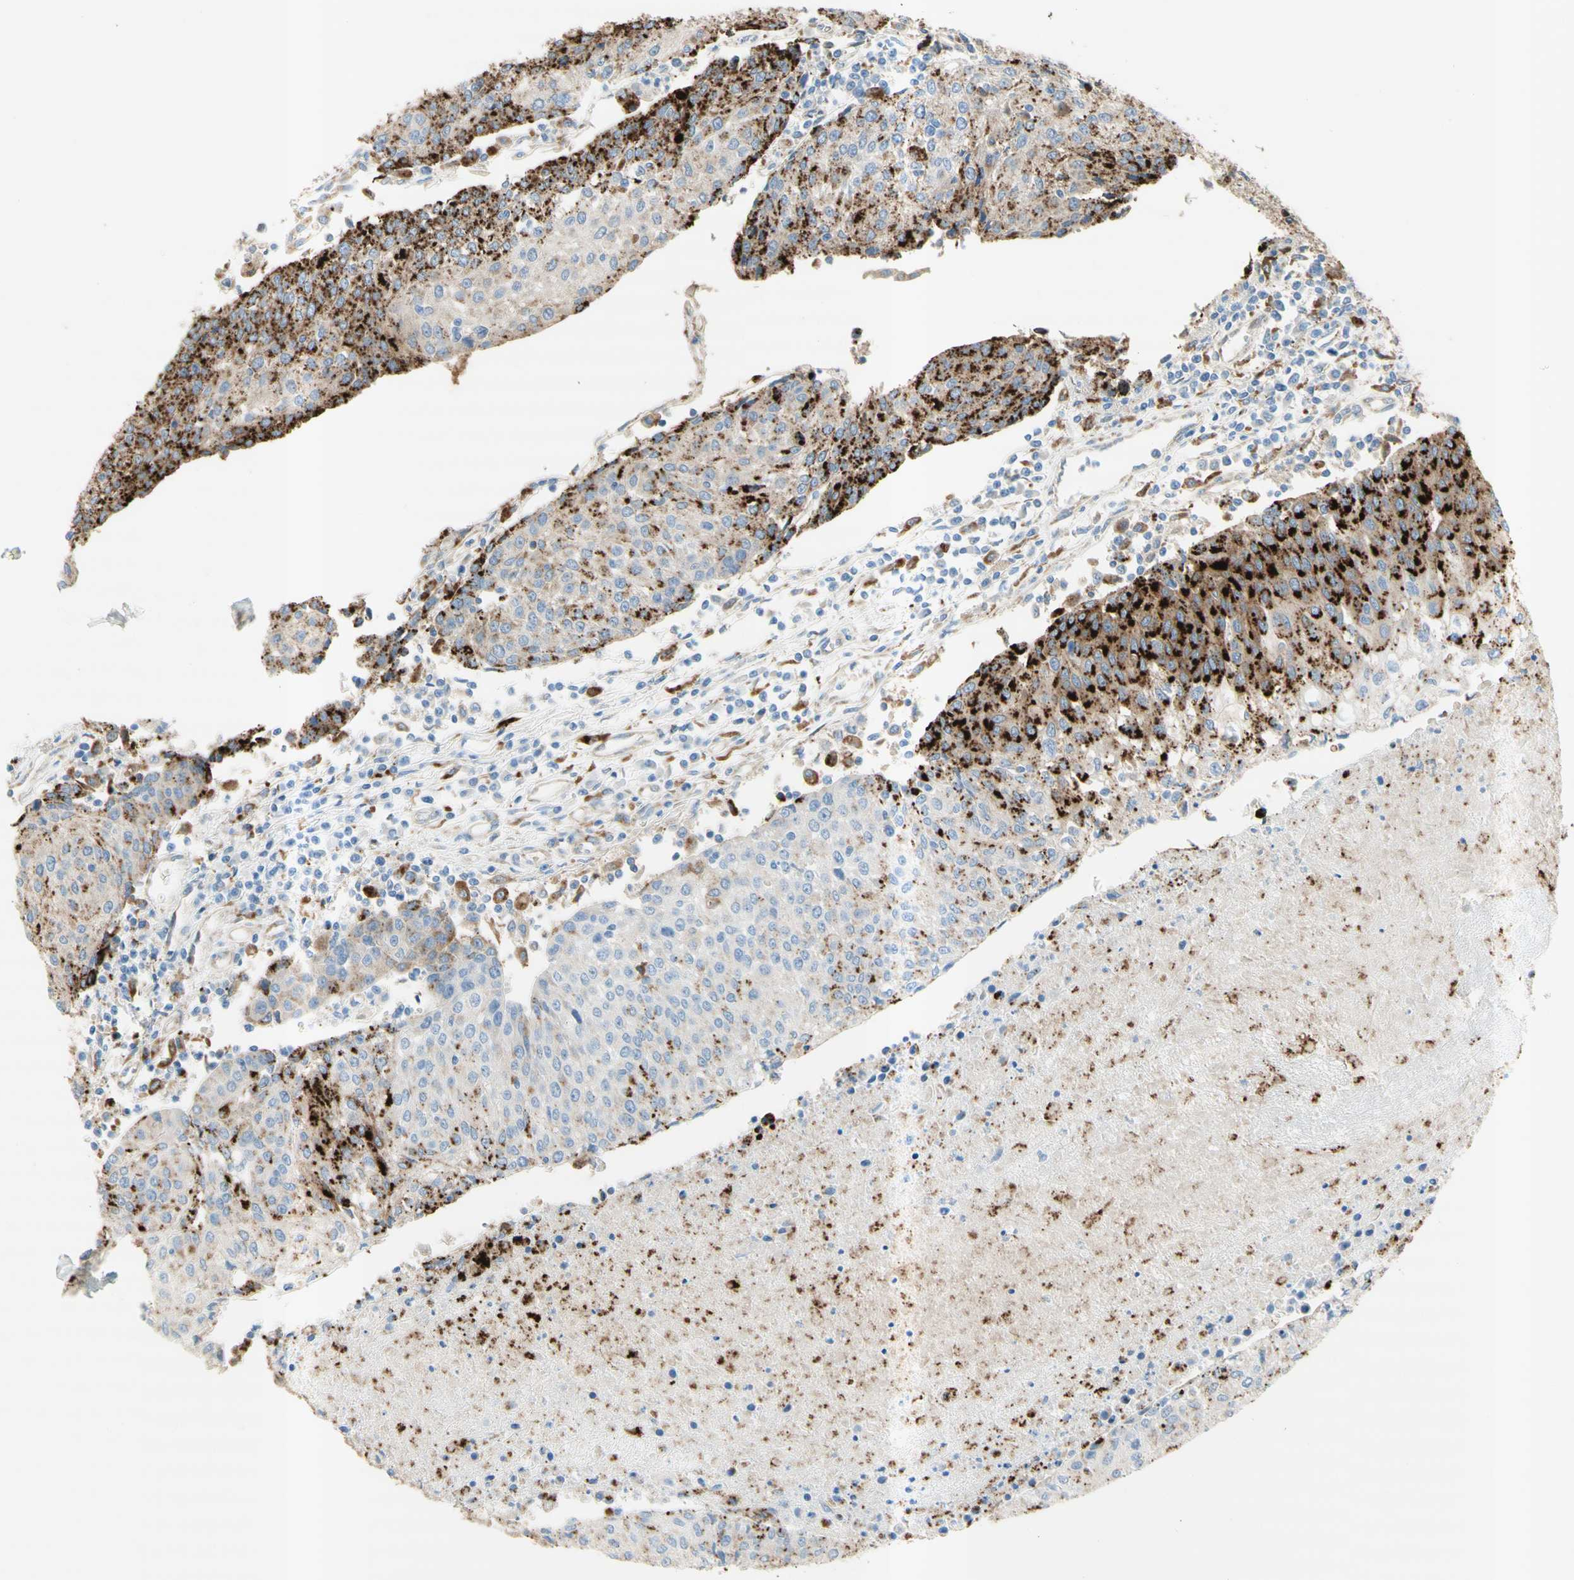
{"staining": {"intensity": "strong", "quantity": "25%-75%", "location": "cytoplasmic/membranous"}, "tissue": "urothelial cancer", "cell_type": "Tumor cells", "image_type": "cancer", "snomed": [{"axis": "morphology", "description": "Urothelial carcinoma, High grade"}, {"axis": "topography", "description": "Urinary bladder"}], "caption": "A brown stain highlights strong cytoplasmic/membranous expression of a protein in urothelial carcinoma (high-grade) tumor cells.", "gene": "URB2", "patient": {"sex": "female", "age": 85}}